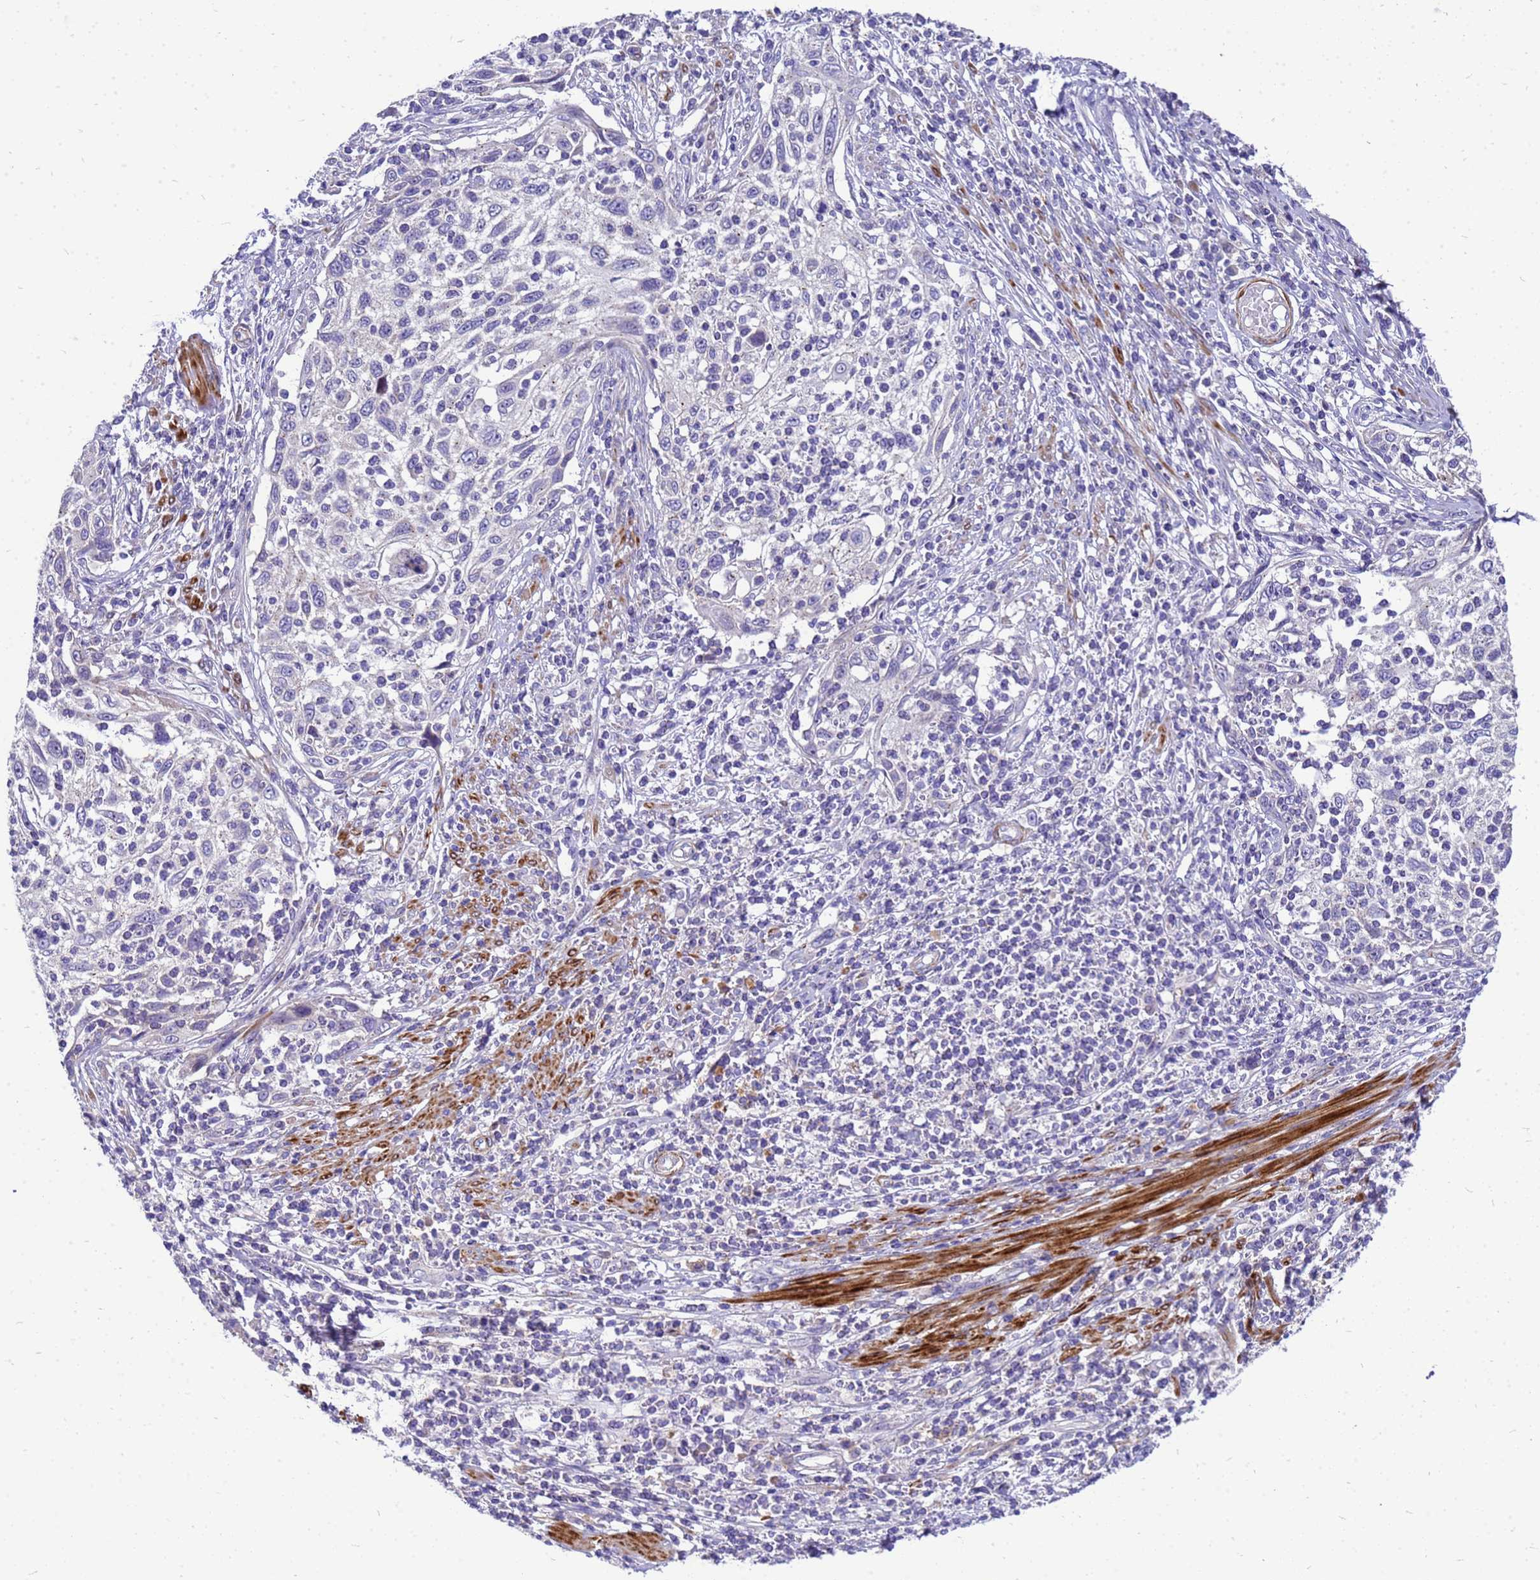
{"staining": {"intensity": "negative", "quantity": "none", "location": "none"}, "tissue": "cervical cancer", "cell_type": "Tumor cells", "image_type": "cancer", "snomed": [{"axis": "morphology", "description": "Squamous cell carcinoma, NOS"}, {"axis": "topography", "description": "Cervix"}], "caption": "Immunohistochemistry (IHC) photomicrograph of cervical squamous cell carcinoma stained for a protein (brown), which displays no expression in tumor cells.", "gene": "POP7", "patient": {"sex": "female", "age": 70}}